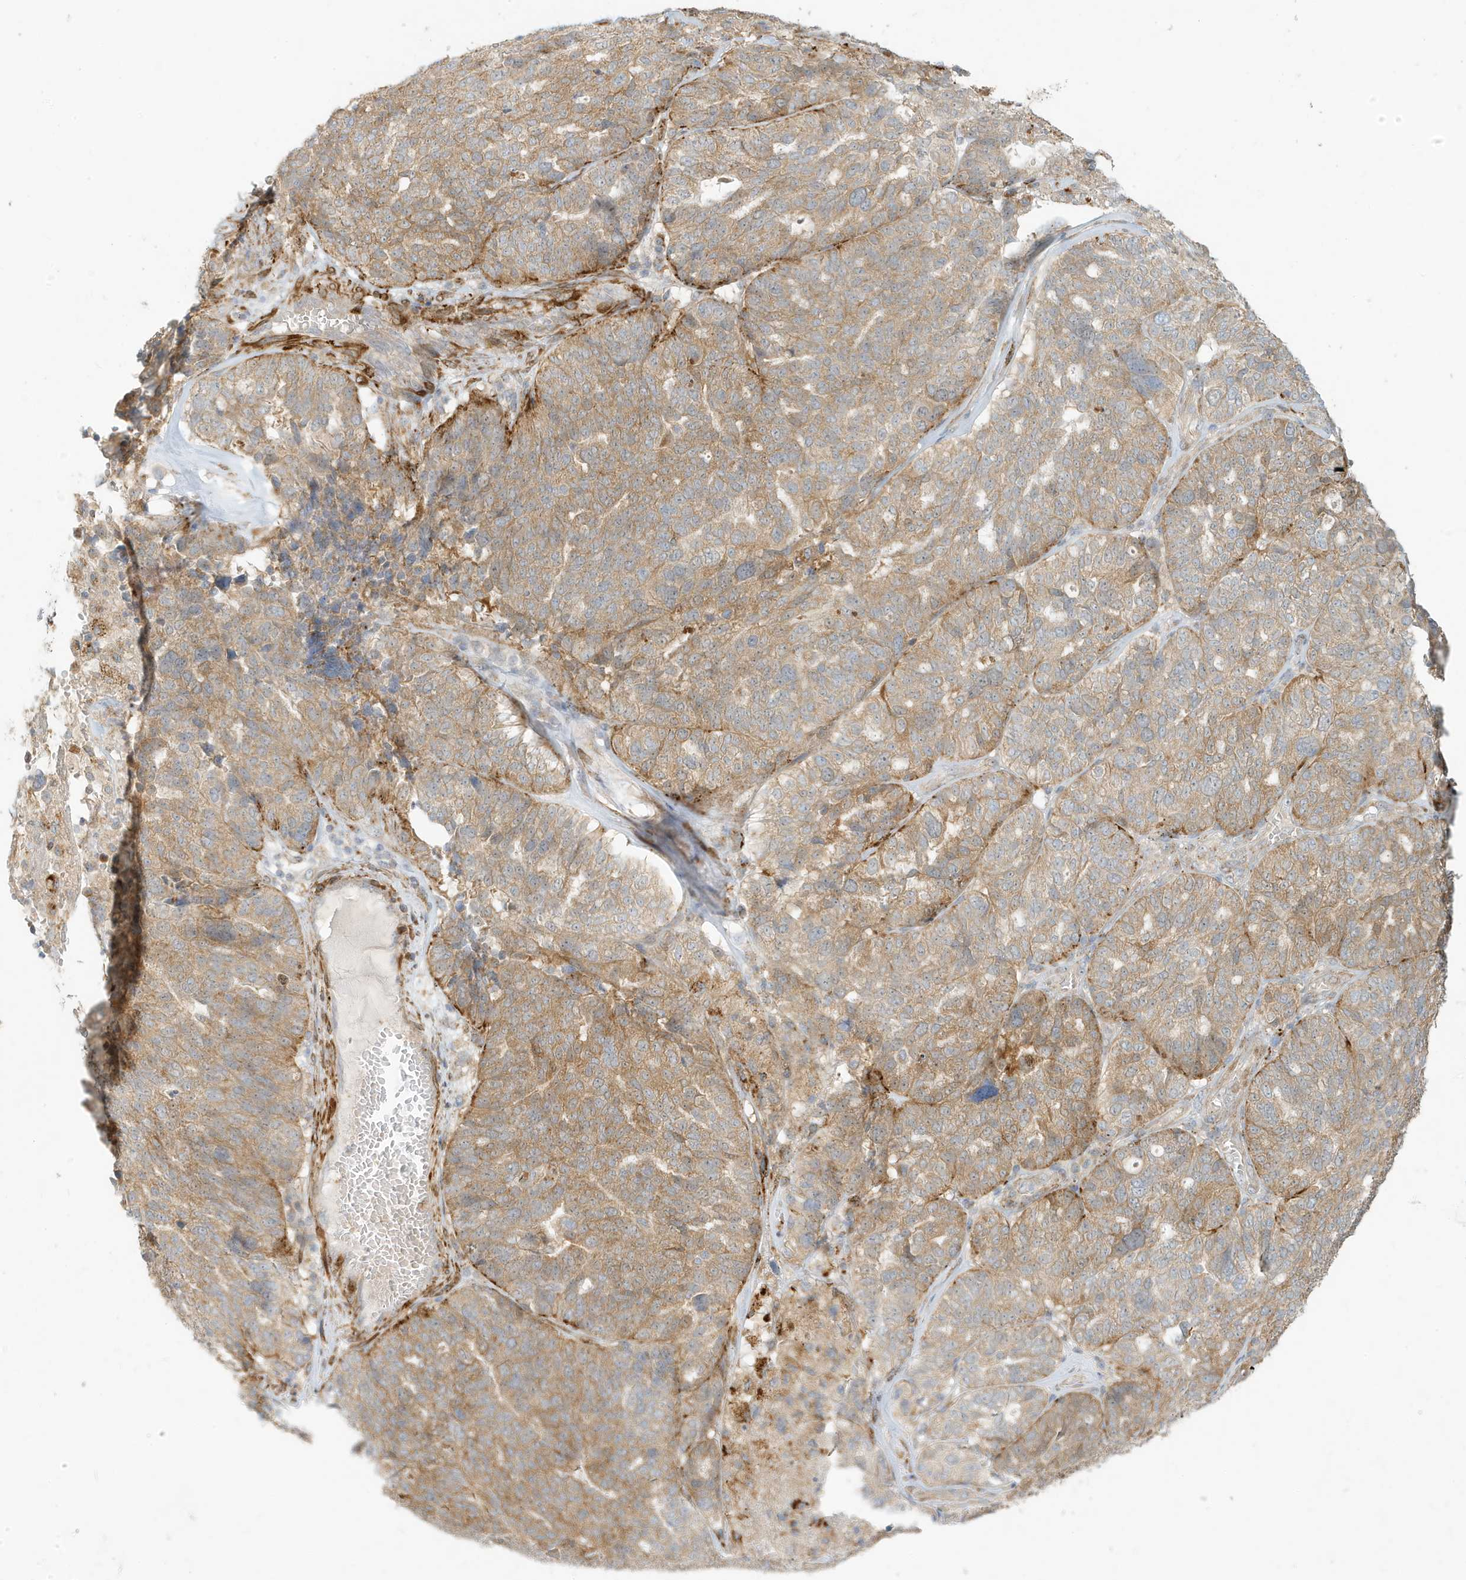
{"staining": {"intensity": "moderate", "quantity": ">75%", "location": "cytoplasmic/membranous"}, "tissue": "ovarian cancer", "cell_type": "Tumor cells", "image_type": "cancer", "snomed": [{"axis": "morphology", "description": "Cystadenocarcinoma, serous, NOS"}, {"axis": "topography", "description": "Ovary"}], "caption": "High-power microscopy captured an immunohistochemistry photomicrograph of serous cystadenocarcinoma (ovarian), revealing moderate cytoplasmic/membranous expression in about >75% of tumor cells.", "gene": "MCOLN1", "patient": {"sex": "female", "age": 59}}